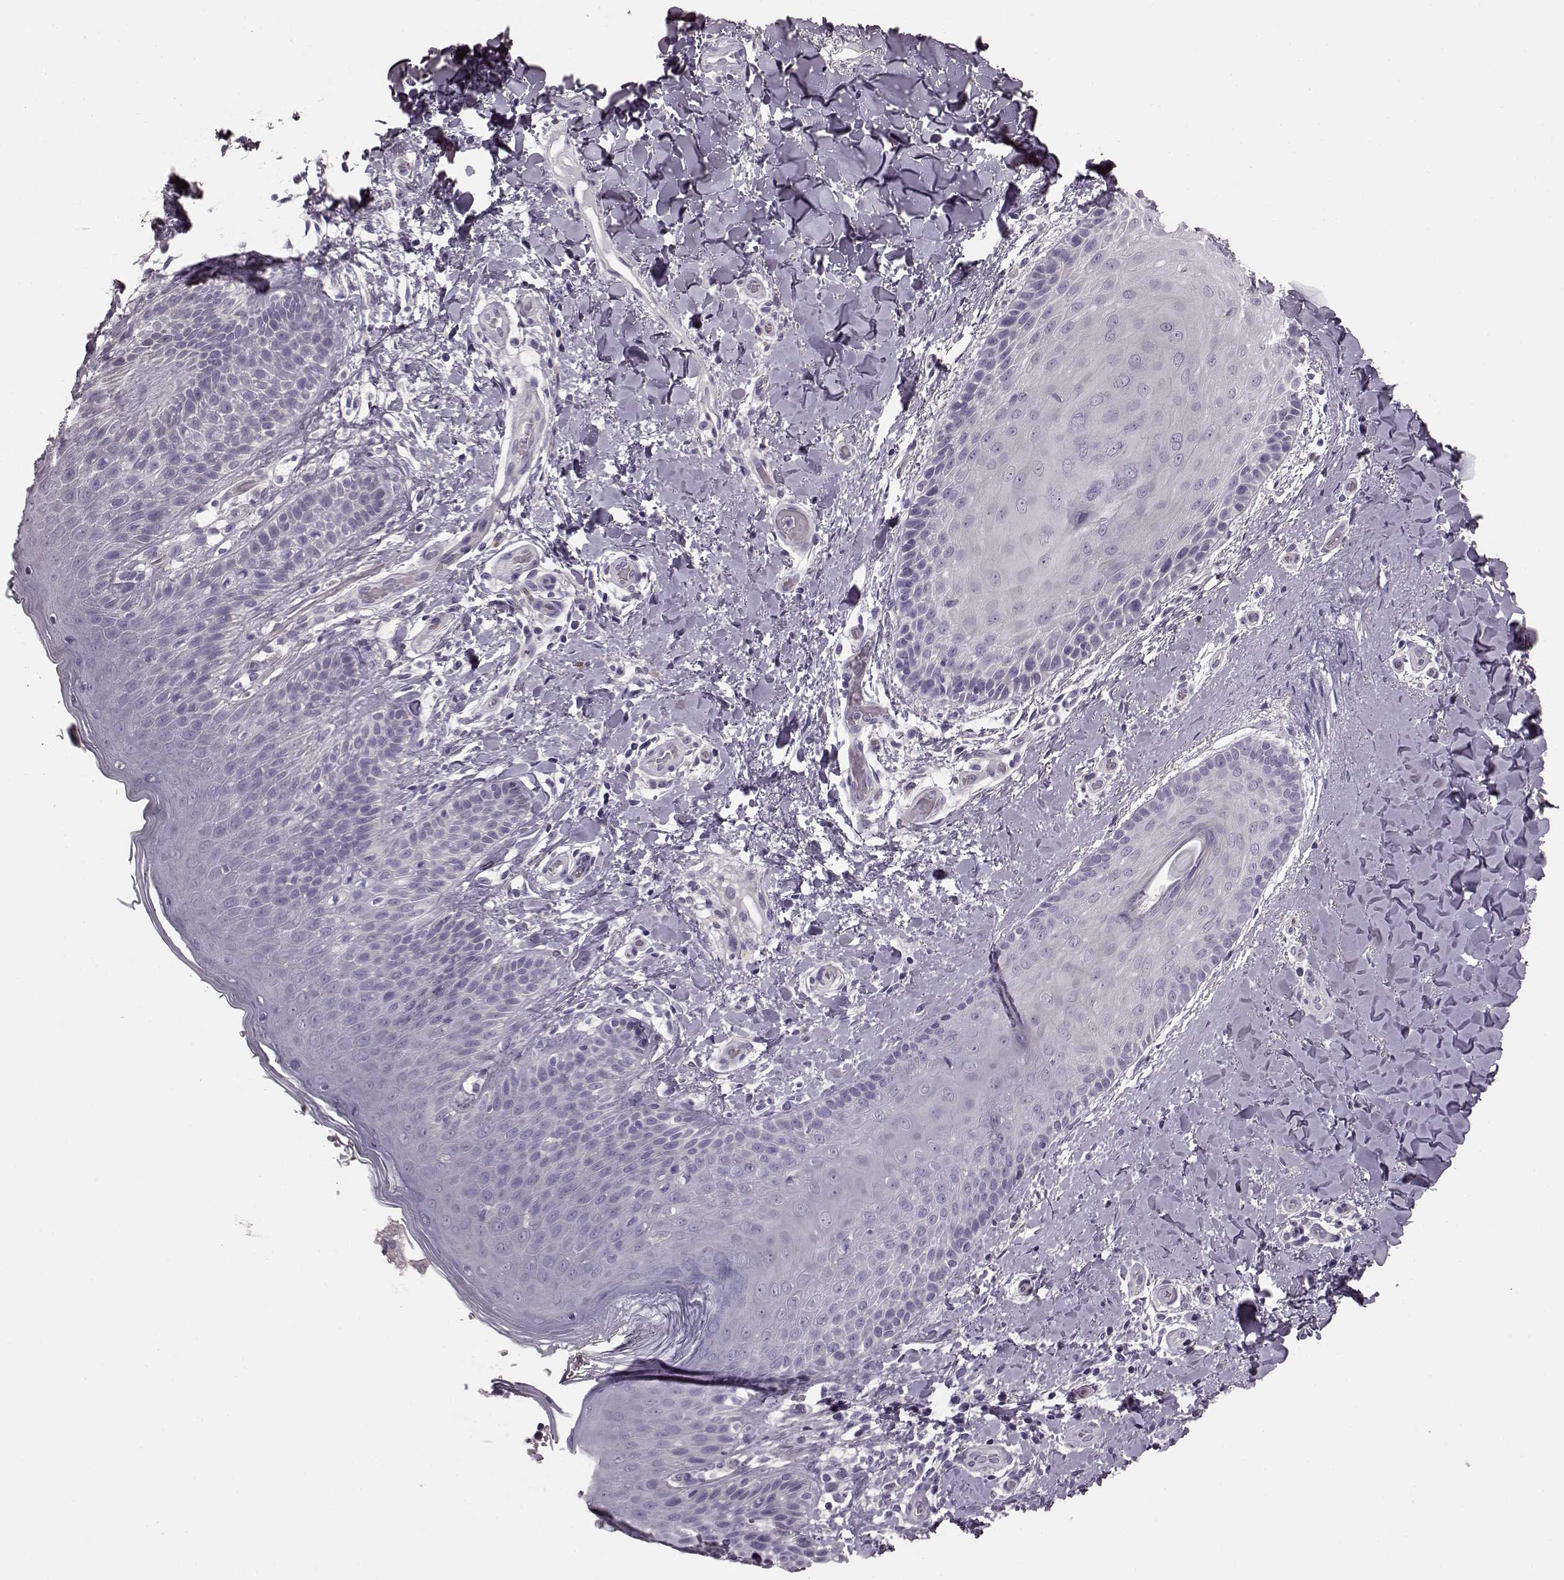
{"staining": {"intensity": "negative", "quantity": "none", "location": "none"}, "tissue": "skin", "cell_type": "Epidermal cells", "image_type": "normal", "snomed": [{"axis": "morphology", "description": "Normal tissue, NOS"}, {"axis": "topography", "description": "Anal"}], "caption": "High magnification brightfield microscopy of benign skin stained with DAB (brown) and counterstained with hematoxylin (blue): epidermal cells show no significant positivity. The staining was performed using DAB (3,3'-diaminobenzidine) to visualize the protein expression in brown, while the nuclei were stained in blue with hematoxylin (Magnification: 20x).", "gene": "SNTG1", "patient": {"sex": "male", "age": 36}}